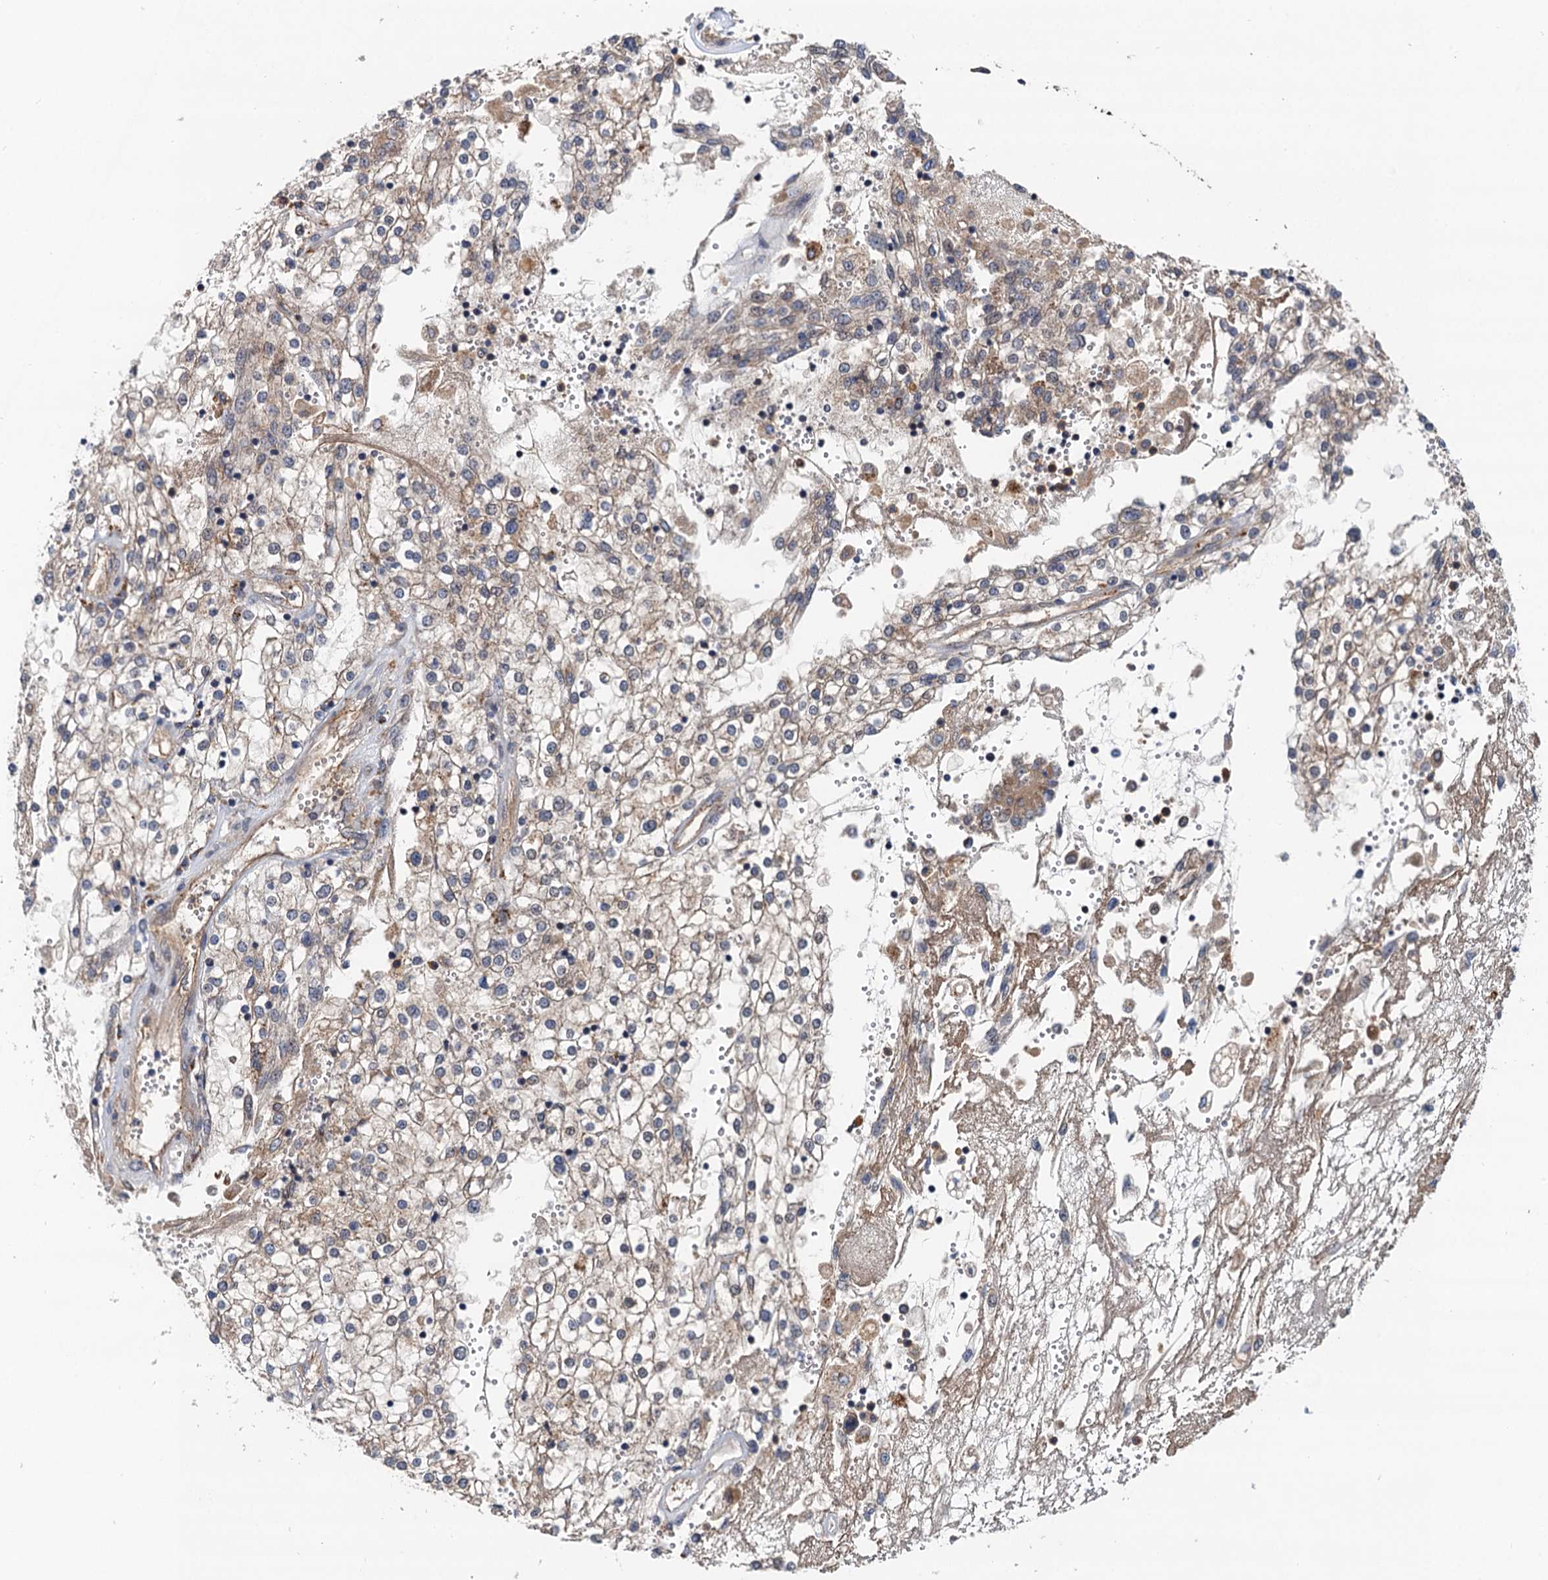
{"staining": {"intensity": "moderate", "quantity": "<25%", "location": "cytoplasmic/membranous"}, "tissue": "renal cancer", "cell_type": "Tumor cells", "image_type": "cancer", "snomed": [{"axis": "morphology", "description": "Adenocarcinoma, NOS"}, {"axis": "topography", "description": "Kidney"}], "caption": "Renal cancer (adenocarcinoma) stained for a protein demonstrates moderate cytoplasmic/membranous positivity in tumor cells. (Stains: DAB in brown, nuclei in blue, Microscopy: brightfield microscopy at high magnification).", "gene": "NLRP10", "patient": {"sex": "female", "age": 52}}